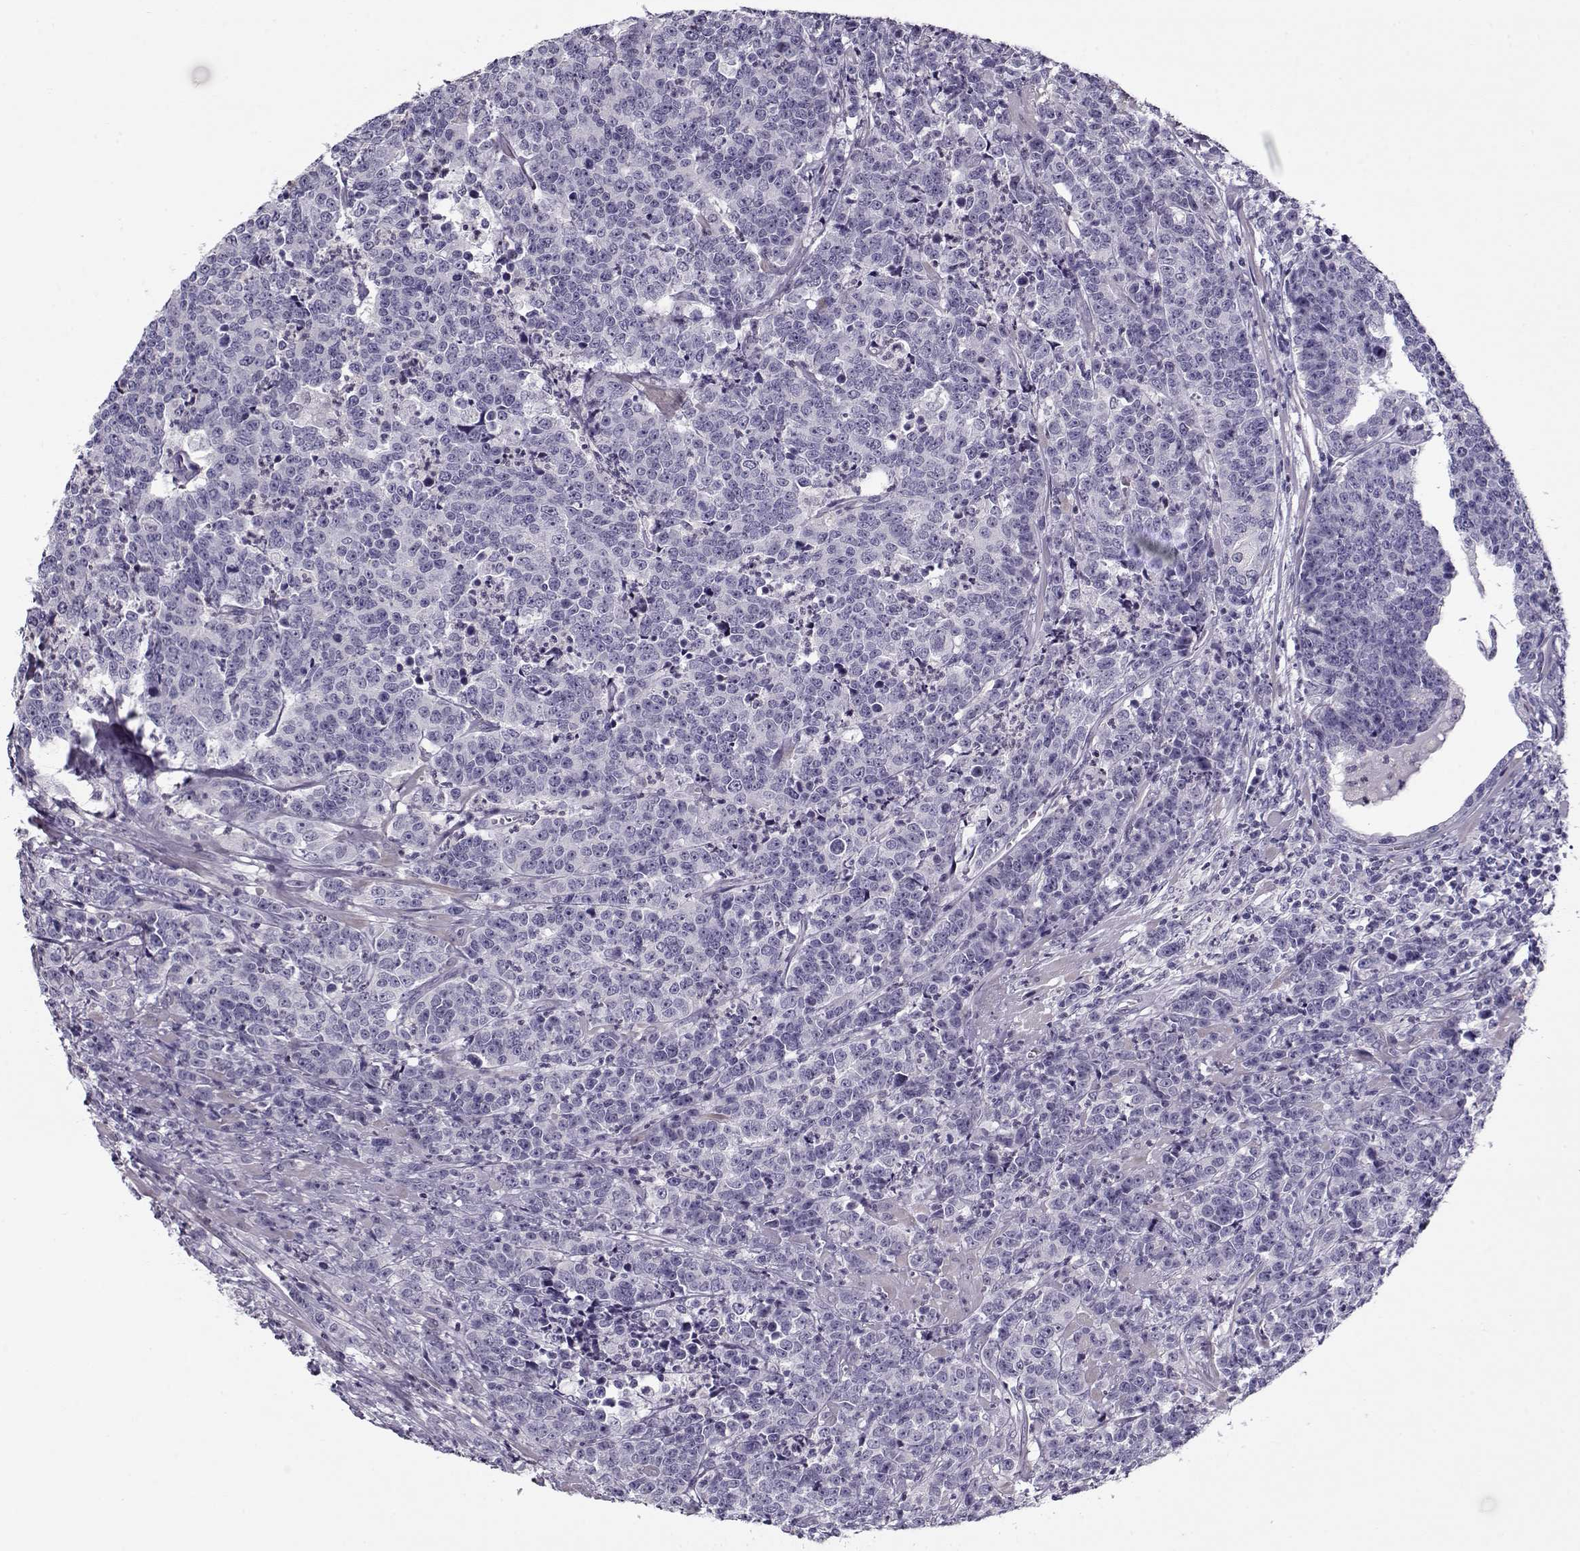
{"staining": {"intensity": "negative", "quantity": "none", "location": "none"}, "tissue": "prostate cancer", "cell_type": "Tumor cells", "image_type": "cancer", "snomed": [{"axis": "morphology", "description": "Adenocarcinoma, NOS"}, {"axis": "topography", "description": "Prostate"}], "caption": "High magnification brightfield microscopy of prostate adenocarcinoma stained with DAB (3,3'-diaminobenzidine) (brown) and counterstained with hematoxylin (blue): tumor cells show no significant expression.", "gene": "CIBAR1", "patient": {"sex": "male", "age": 67}}